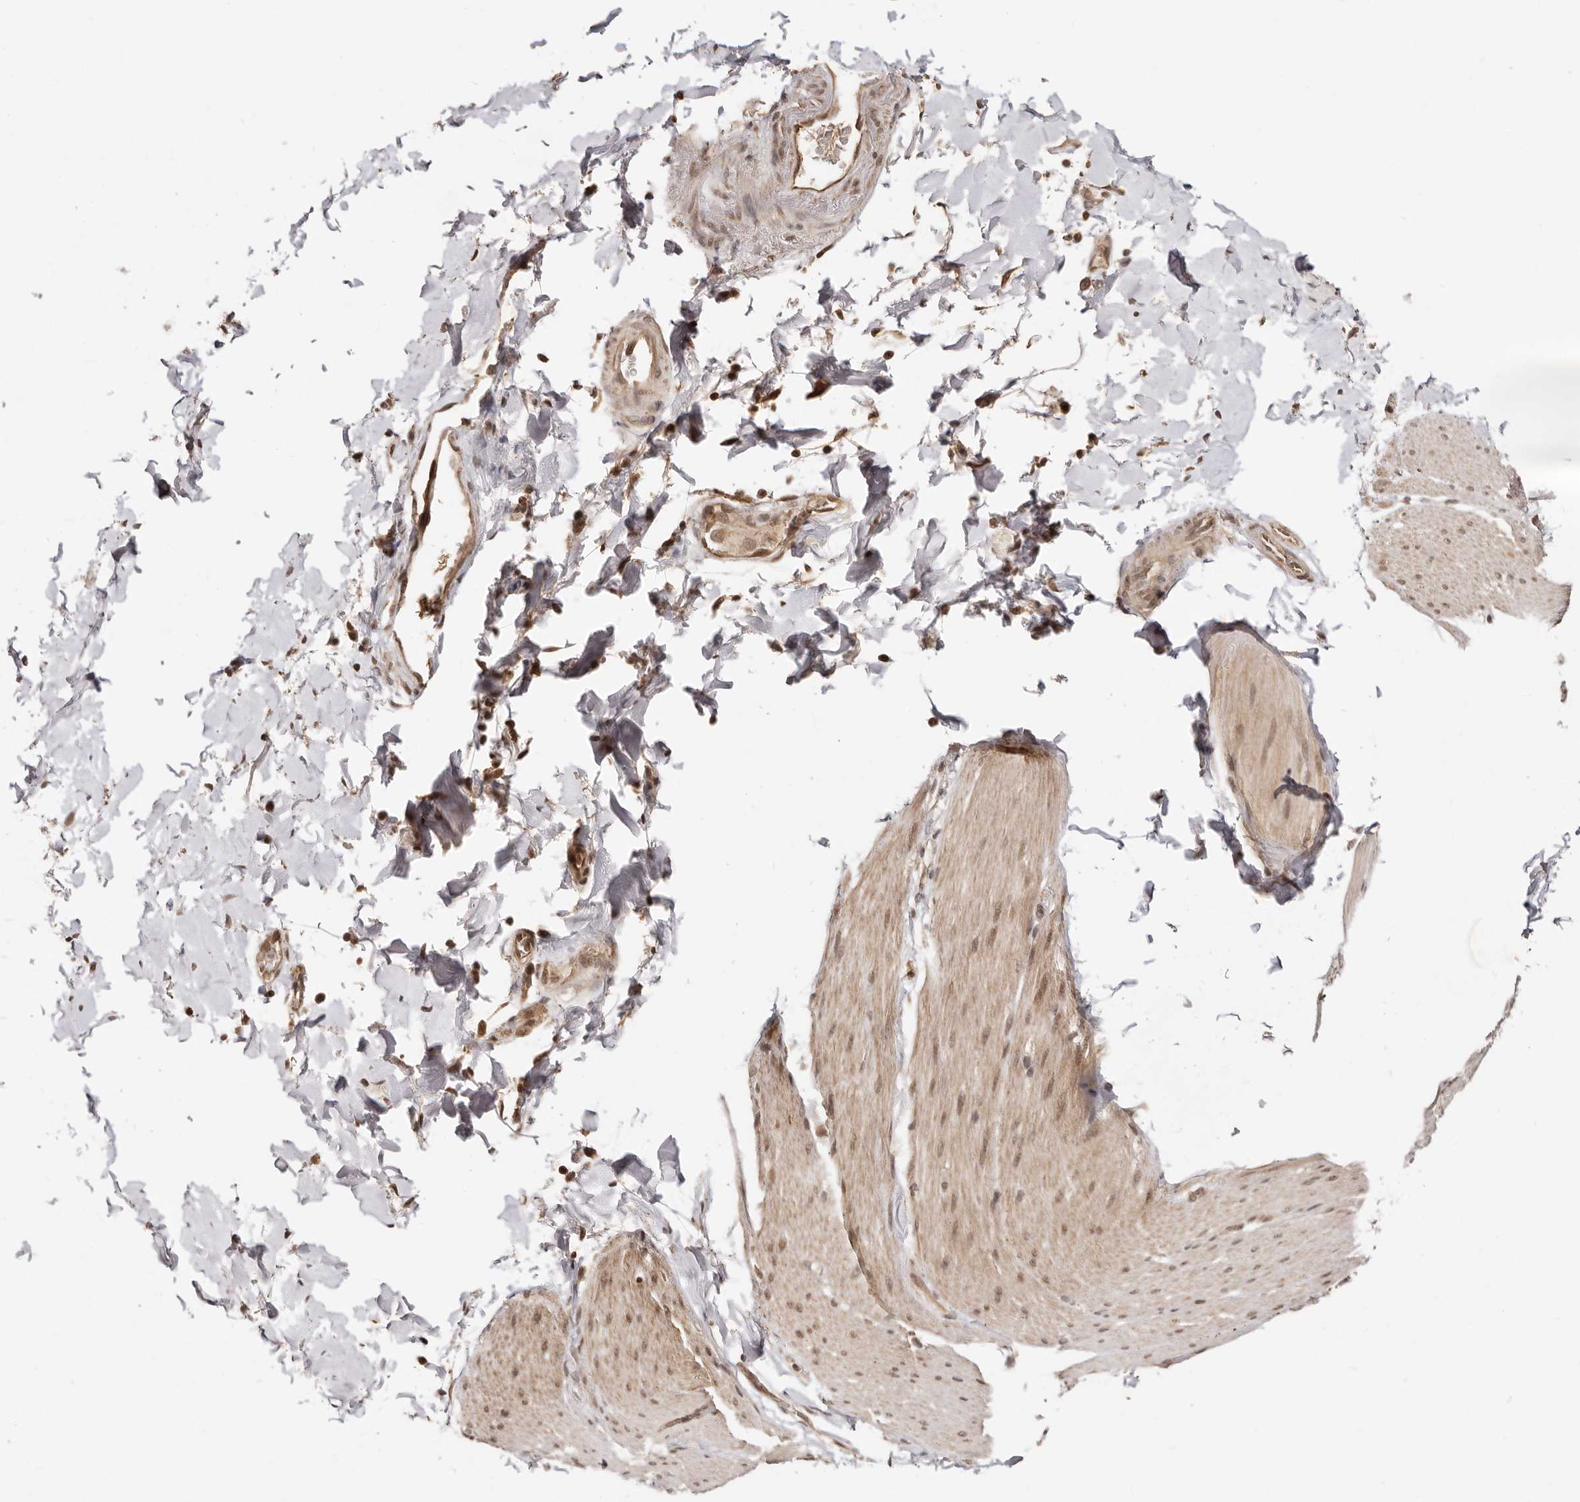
{"staining": {"intensity": "weak", "quantity": ">75%", "location": "cytoplasmic/membranous,nuclear"}, "tissue": "smooth muscle", "cell_type": "Smooth muscle cells", "image_type": "normal", "snomed": [{"axis": "morphology", "description": "Normal tissue, NOS"}, {"axis": "topography", "description": "Smooth muscle"}, {"axis": "topography", "description": "Small intestine"}], "caption": "Smooth muscle cells show low levels of weak cytoplasmic/membranous,nuclear positivity in about >75% of cells in normal smooth muscle. (IHC, brightfield microscopy, high magnification).", "gene": "MED8", "patient": {"sex": "female", "age": 84}}